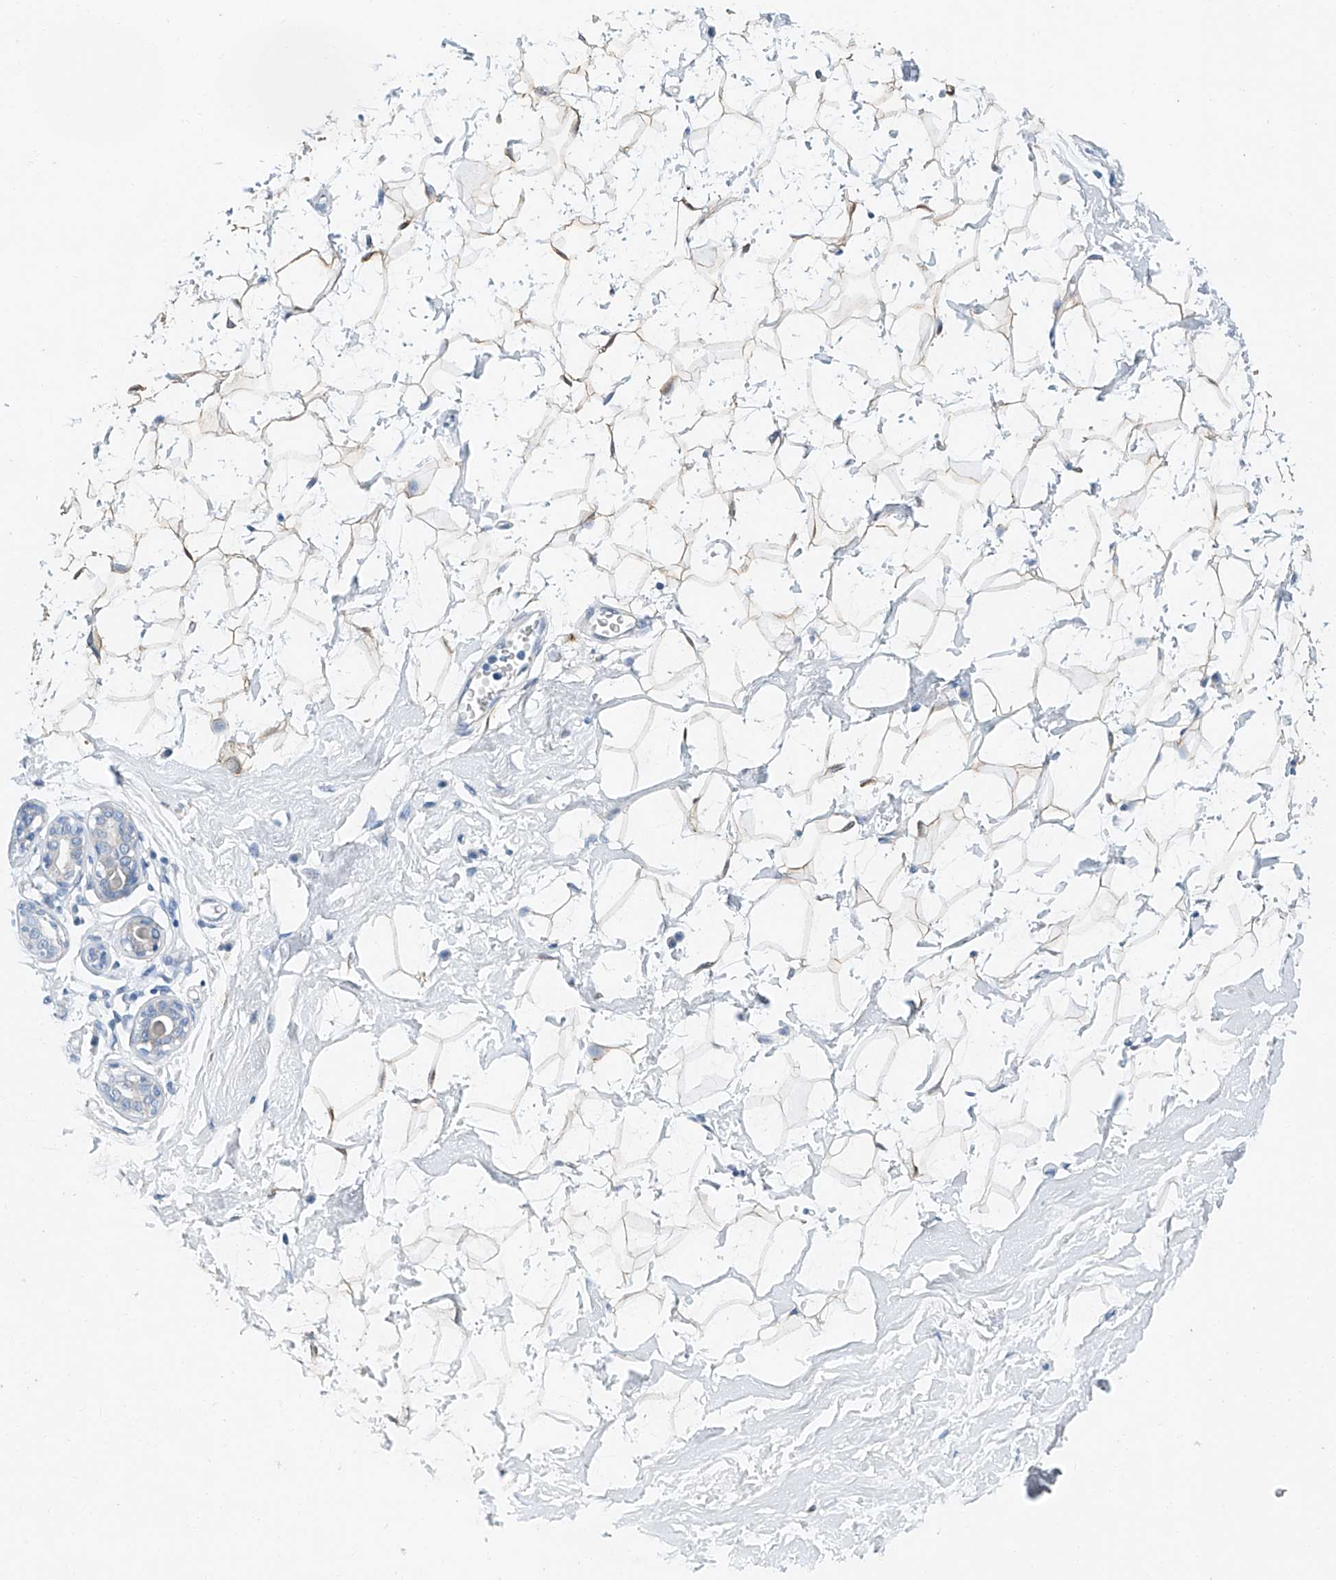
{"staining": {"intensity": "negative", "quantity": "none", "location": "none"}, "tissue": "breast", "cell_type": "Adipocytes", "image_type": "normal", "snomed": [{"axis": "morphology", "description": "Normal tissue, NOS"}, {"axis": "morphology", "description": "Adenoma, NOS"}, {"axis": "topography", "description": "Breast"}], "caption": "IHC micrograph of benign breast stained for a protein (brown), which demonstrates no expression in adipocytes.", "gene": "MDGA1", "patient": {"sex": "female", "age": 23}}